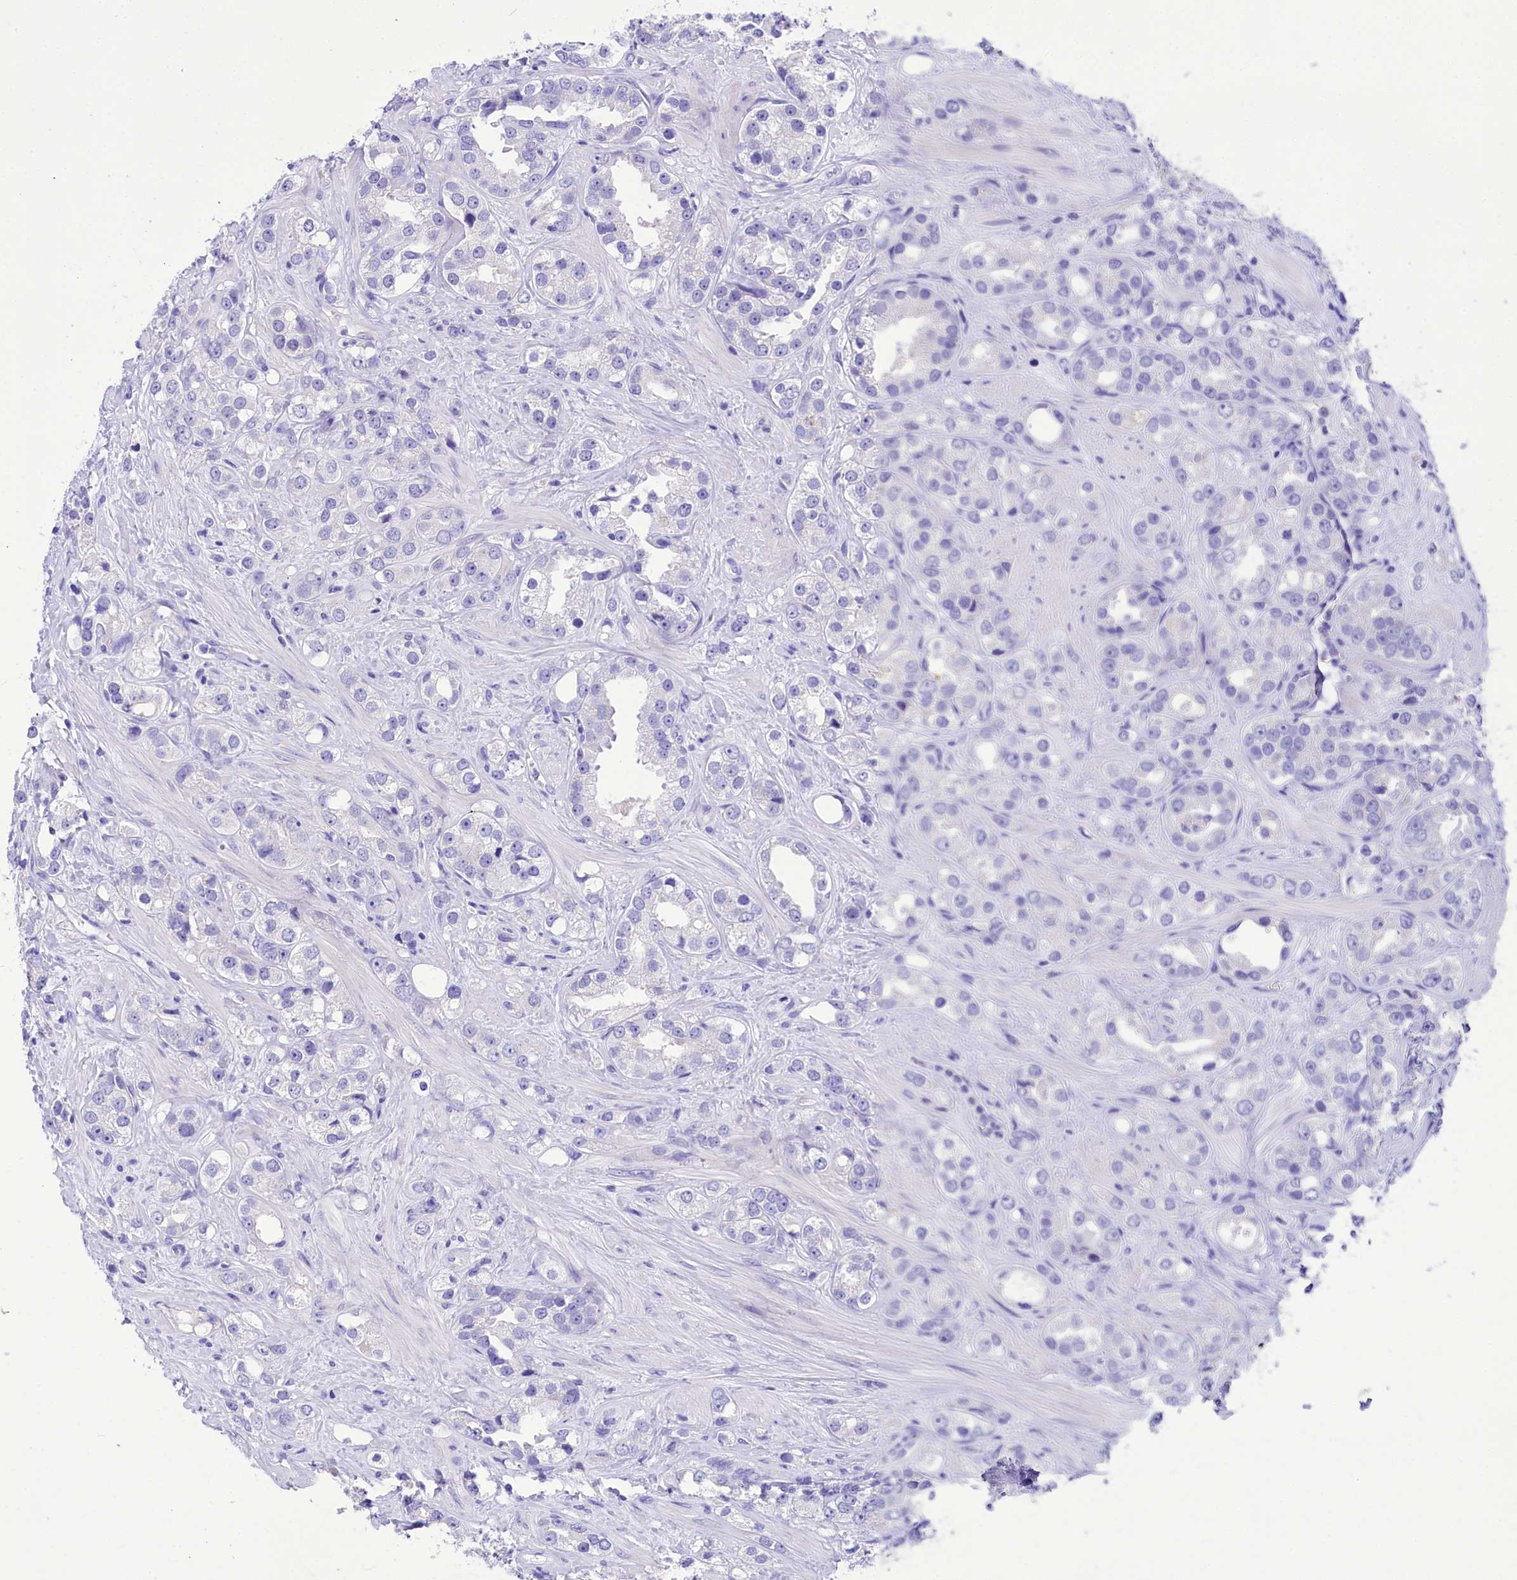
{"staining": {"intensity": "negative", "quantity": "none", "location": "none"}, "tissue": "prostate cancer", "cell_type": "Tumor cells", "image_type": "cancer", "snomed": [{"axis": "morphology", "description": "Adenocarcinoma, NOS"}, {"axis": "topography", "description": "Prostate"}], "caption": "Protein analysis of prostate adenocarcinoma shows no significant expression in tumor cells. (Brightfield microscopy of DAB (3,3'-diaminobenzidine) immunohistochemistry (IHC) at high magnification).", "gene": "TTC36", "patient": {"sex": "male", "age": 79}}